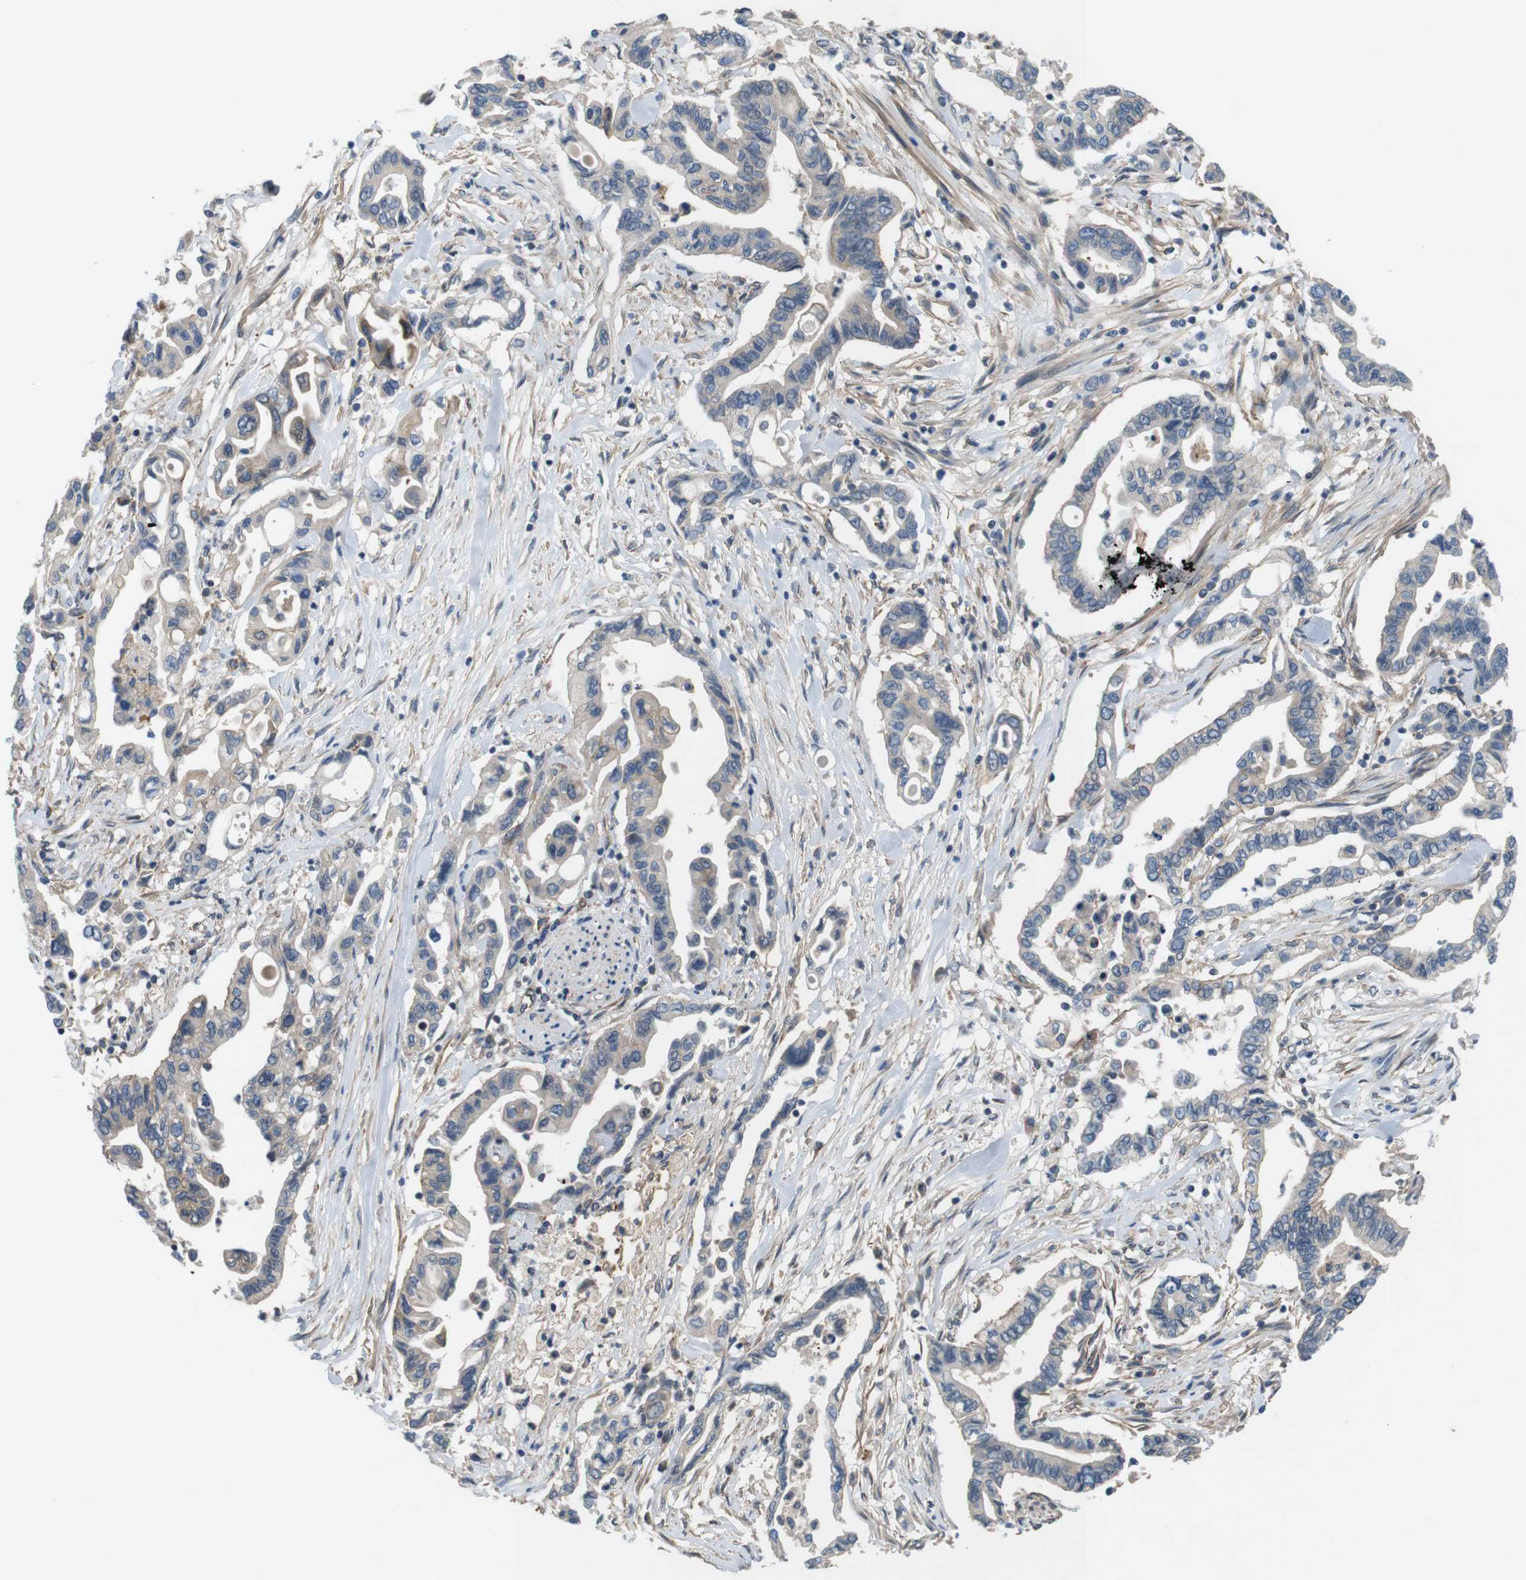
{"staining": {"intensity": "weak", "quantity": ">75%", "location": "cytoplasmic/membranous"}, "tissue": "pancreatic cancer", "cell_type": "Tumor cells", "image_type": "cancer", "snomed": [{"axis": "morphology", "description": "Adenocarcinoma, NOS"}, {"axis": "topography", "description": "Pancreas"}], "caption": "Immunohistochemistry (IHC) micrograph of pancreatic adenocarcinoma stained for a protein (brown), which reveals low levels of weak cytoplasmic/membranous expression in about >75% of tumor cells.", "gene": "BVES", "patient": {"sex": "female", "age": 57}}